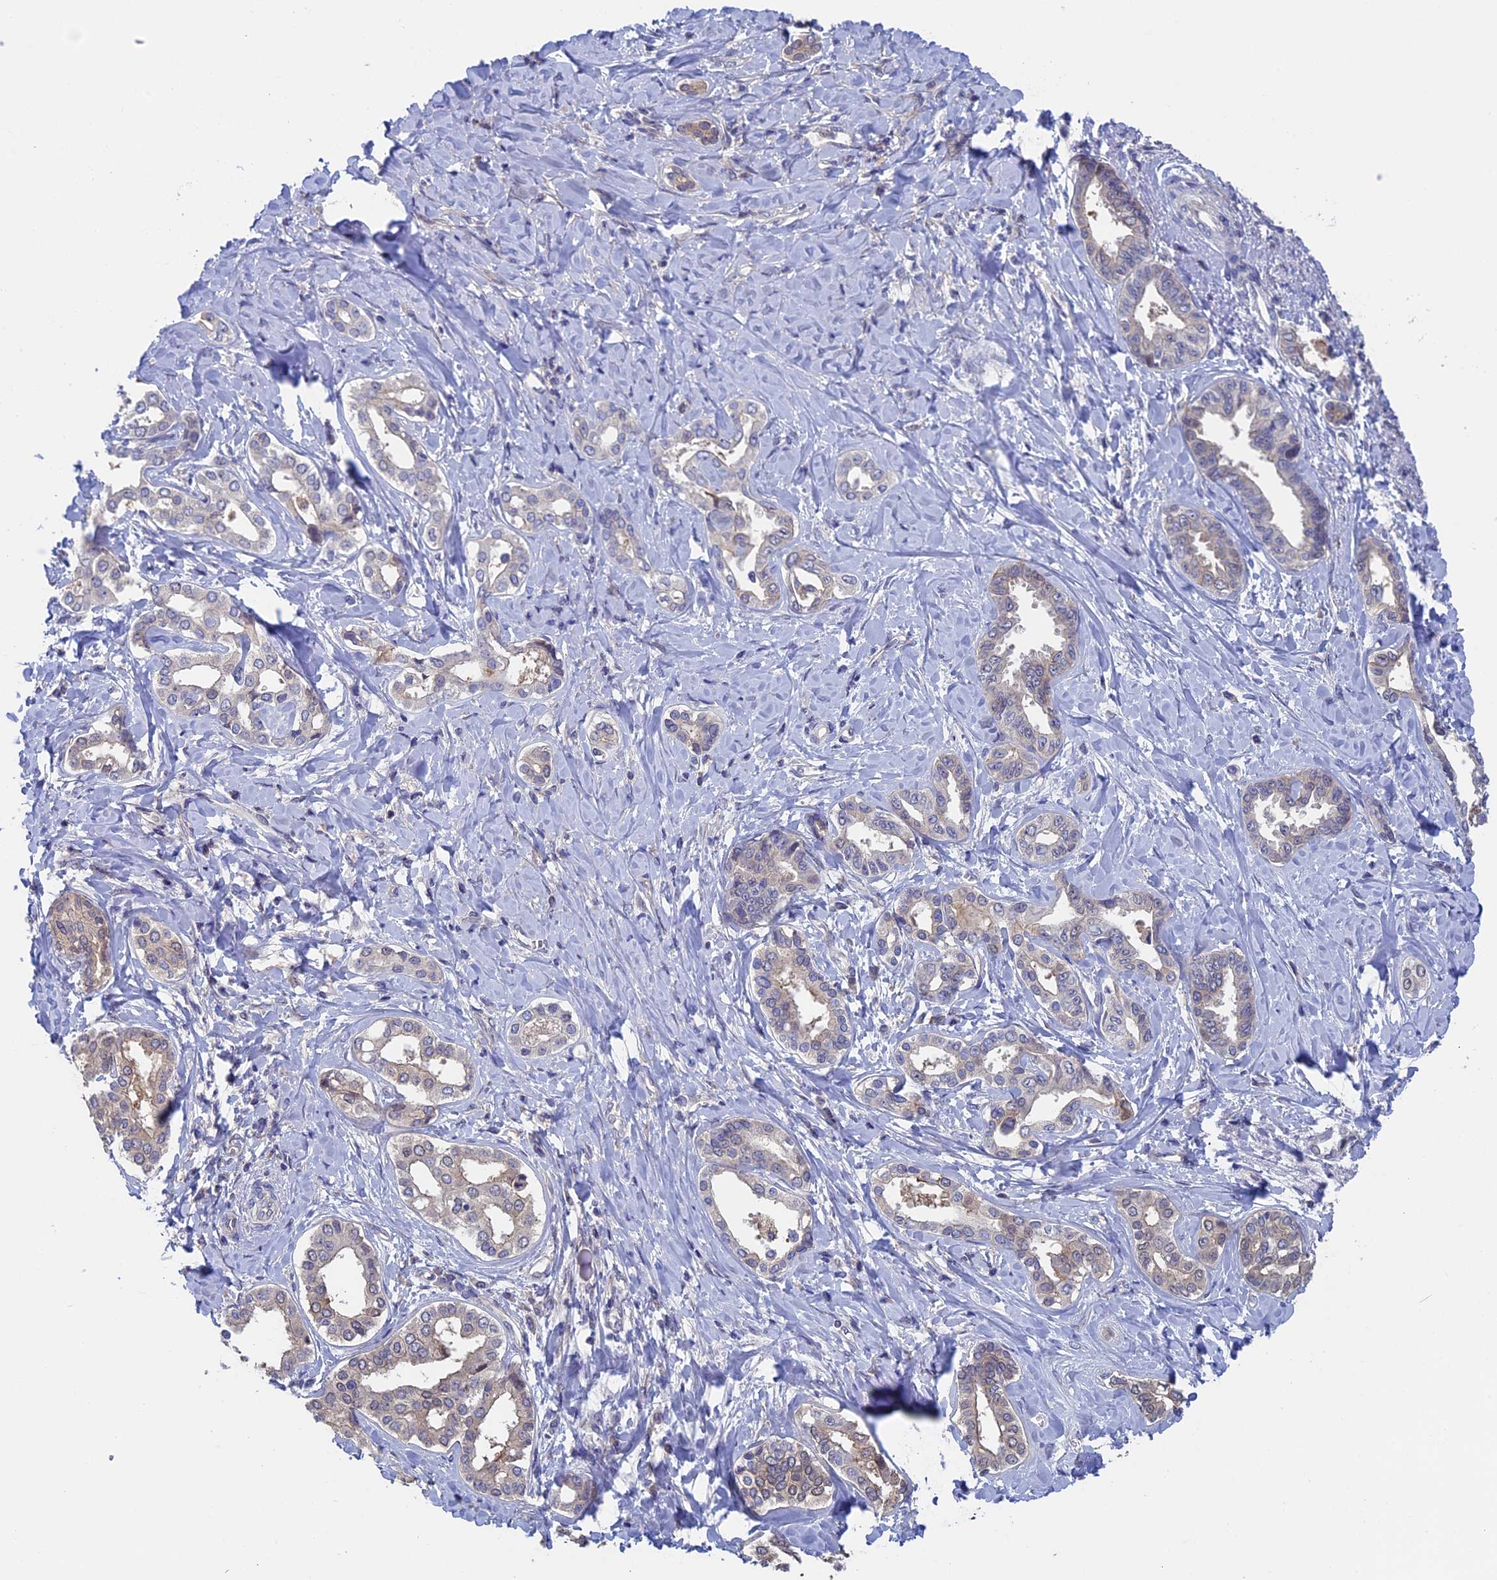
{"staining": {"intensity": "negative", "quantity": "none", "location": "none"}, "tissue": "liver cancer", "cell_type": "Tumor cells", "image_type": "cancer", "snomed": [{"axis": "morphology", "description": "Cholangiocarcinoma"}, {"axis": "topography", "description": "Liver"}], "caption": "Immunohistochemical staining of human liver cholangiocarcinoma exhibits no significant staining in tumor cells.", "gene": "LCMT1", "patient": {"sex": "female", "age": 77}}